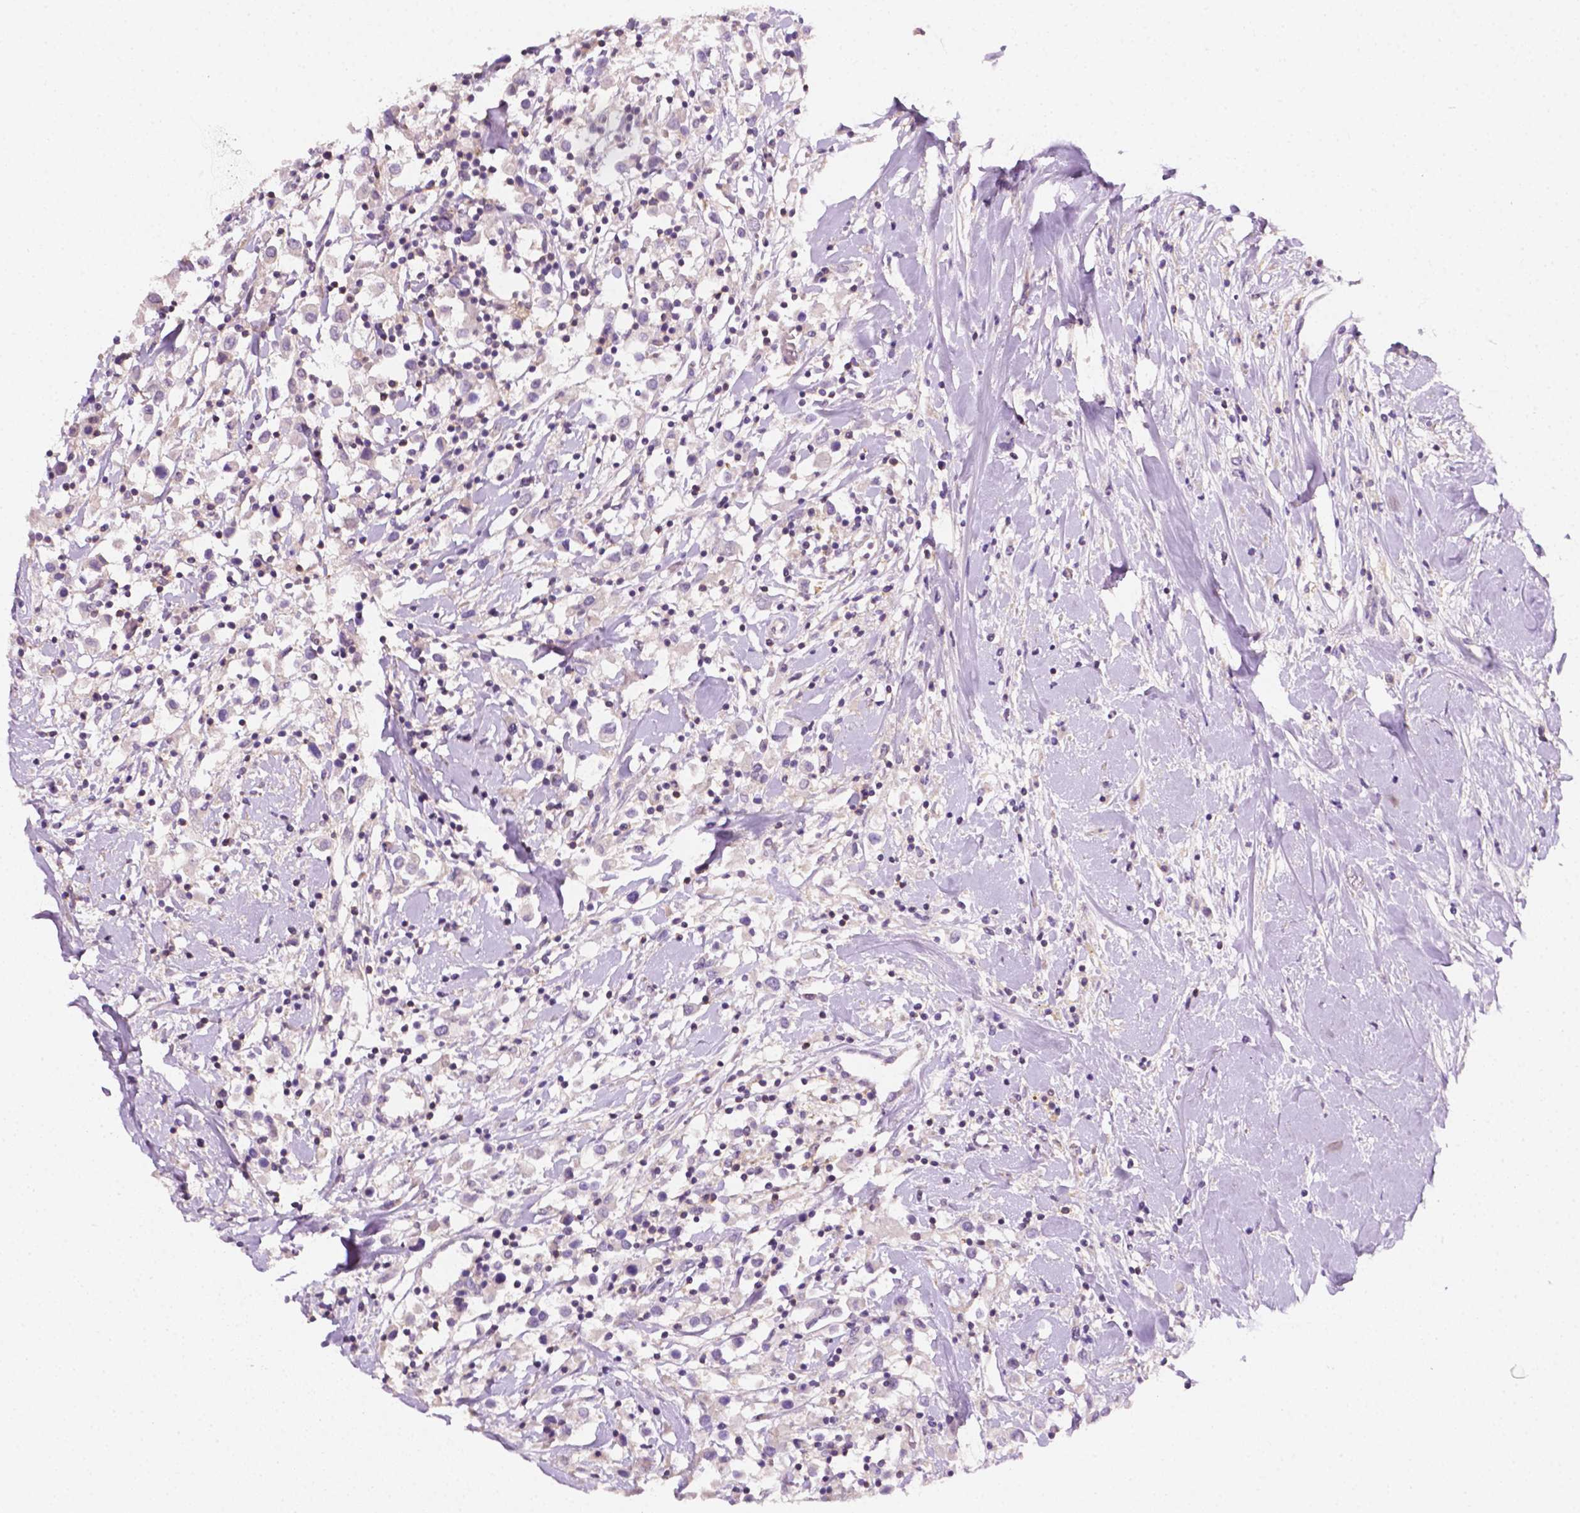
{"staining": {"intensity": "negative", "quantity": "none", "location": "none"}, "tissue": "breast cancer", "cell_type": "Tumor cells", "image_type": "cancer", "snomed": [{"axis": "morphology", "description": "Duct carcinoma"}, {"axis": "topography", "description": "Breast"}], "caption": "Tumor cells are negative for brown protein staining in breast invasive ductal carcinoma. (Stains: DAB (3,3'-diaminobenzidine) immunohistochemistry (IHC) with hematoxylin counter stain, Microscopy: brightfield microscopy at high magnification).", "gene": "EGFR", "patient": {"sex": "female", "age": 61}}